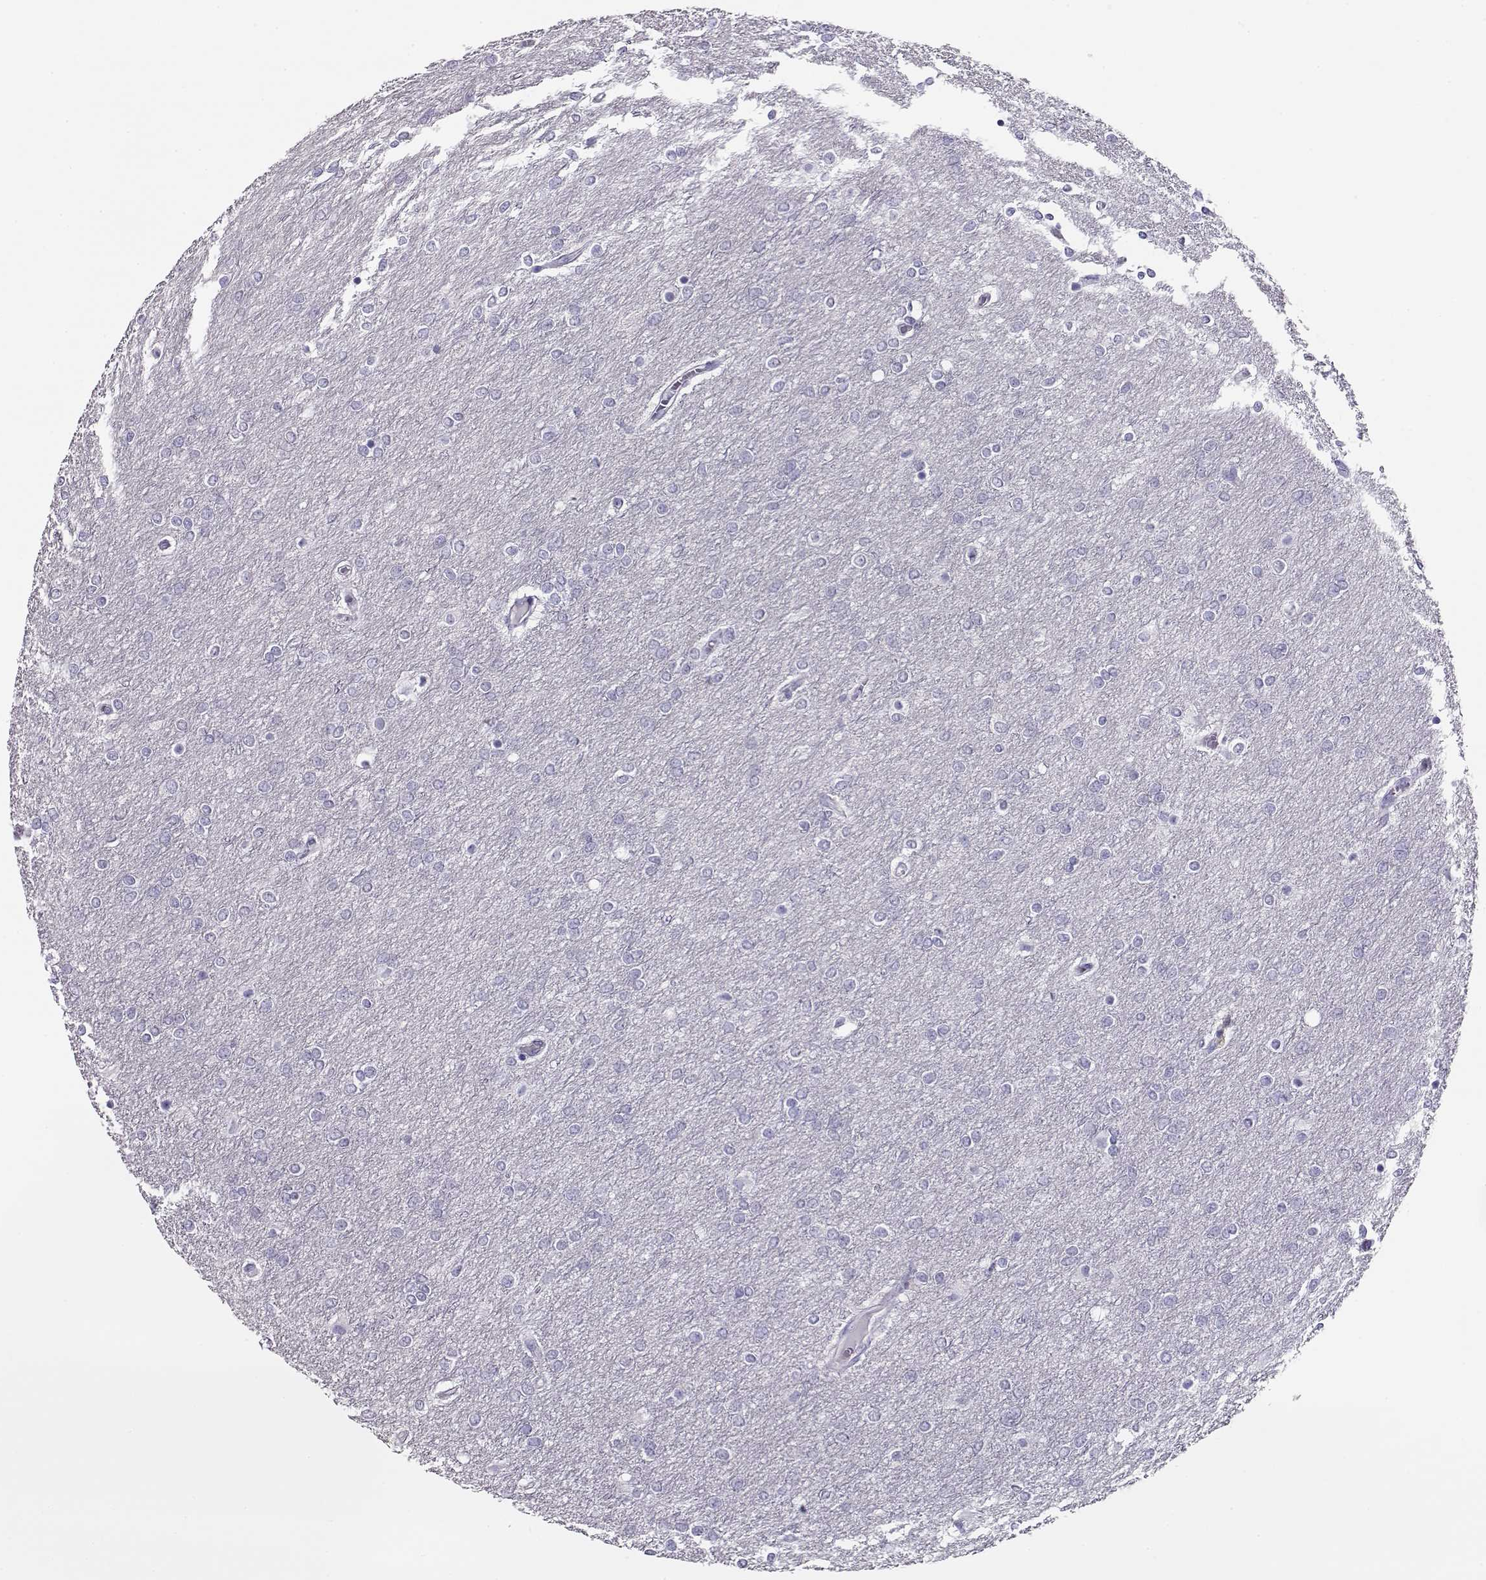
{"staining": {"intensity": "negative", "quantity": "none", "location": "none"}, "tissue": "glioma", "cell_type": "Tumor cells", "image_type": "cancer", "snomed": [{"axis": "morphology", "description": "Glioma, malignant, High grade"}, {"axis": "topography", "description": "Brain"}], "caption": "This is an IHC histopathology image of malignant glioma (high-grade). There is no expression in tumor cells.", "gene": "CRX", "patient": {"sex": "female", "age": 61}}